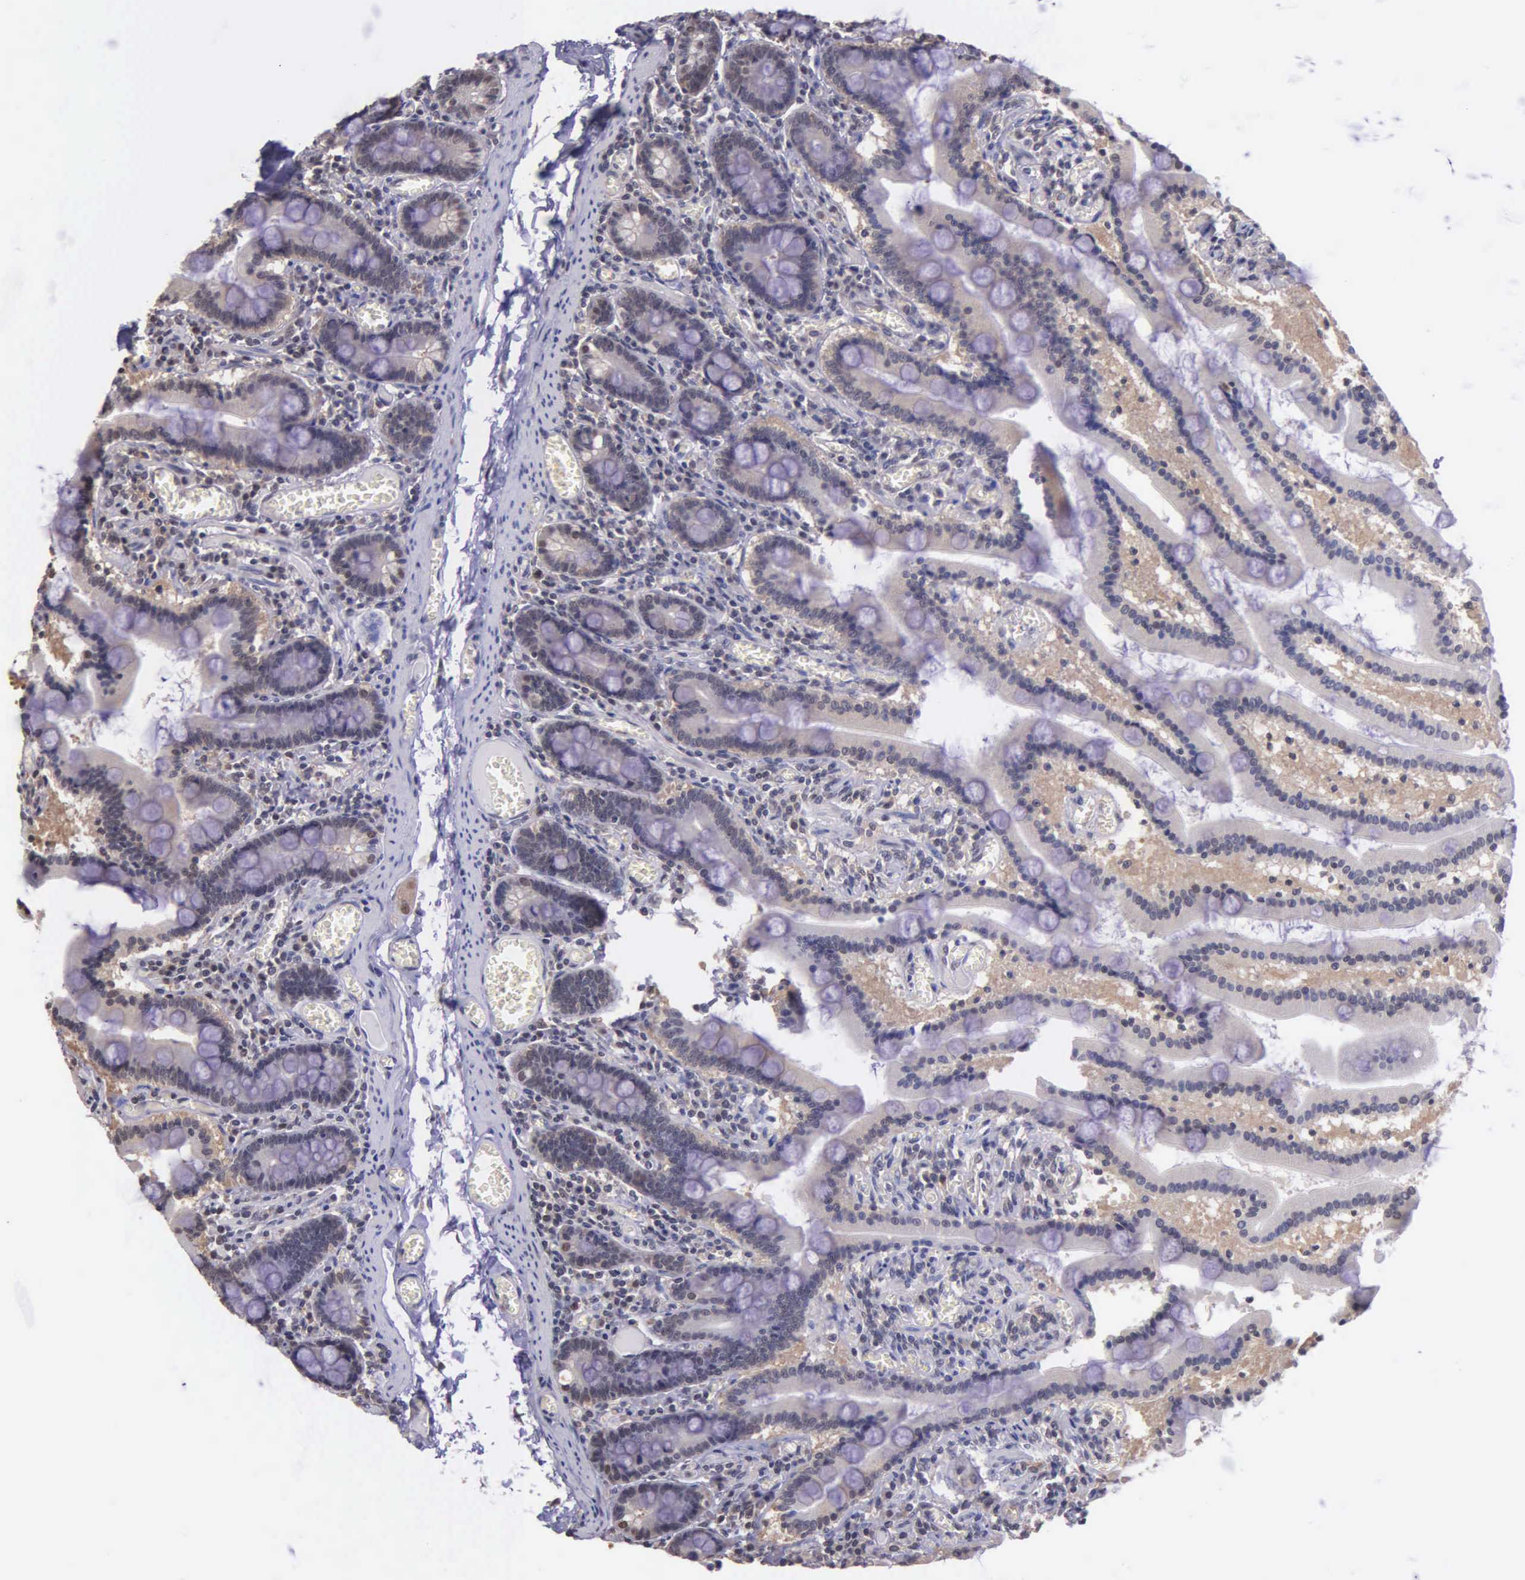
{"staining": {"intensity": "moderate", "quantity": ">75%", "location": "cytoplasmic/membranous,nuclear"}, "tissue": "small intestine", "cell_type": "Glandular cells", "image_type": "normal", "snomed": [{"axis": "morphology", "description": "Normal tissue, NOS"}, {"axis": "topography", "description": "Small intestine"}], "caption": "Protein expression analysis of unremarkable small intestine reveals moderate cytoplasmic/membranous,nuclear expression in about >75% of glandular cells.", "gene": "PSMC1", "patient": {"sex": "male", "age": 59}}